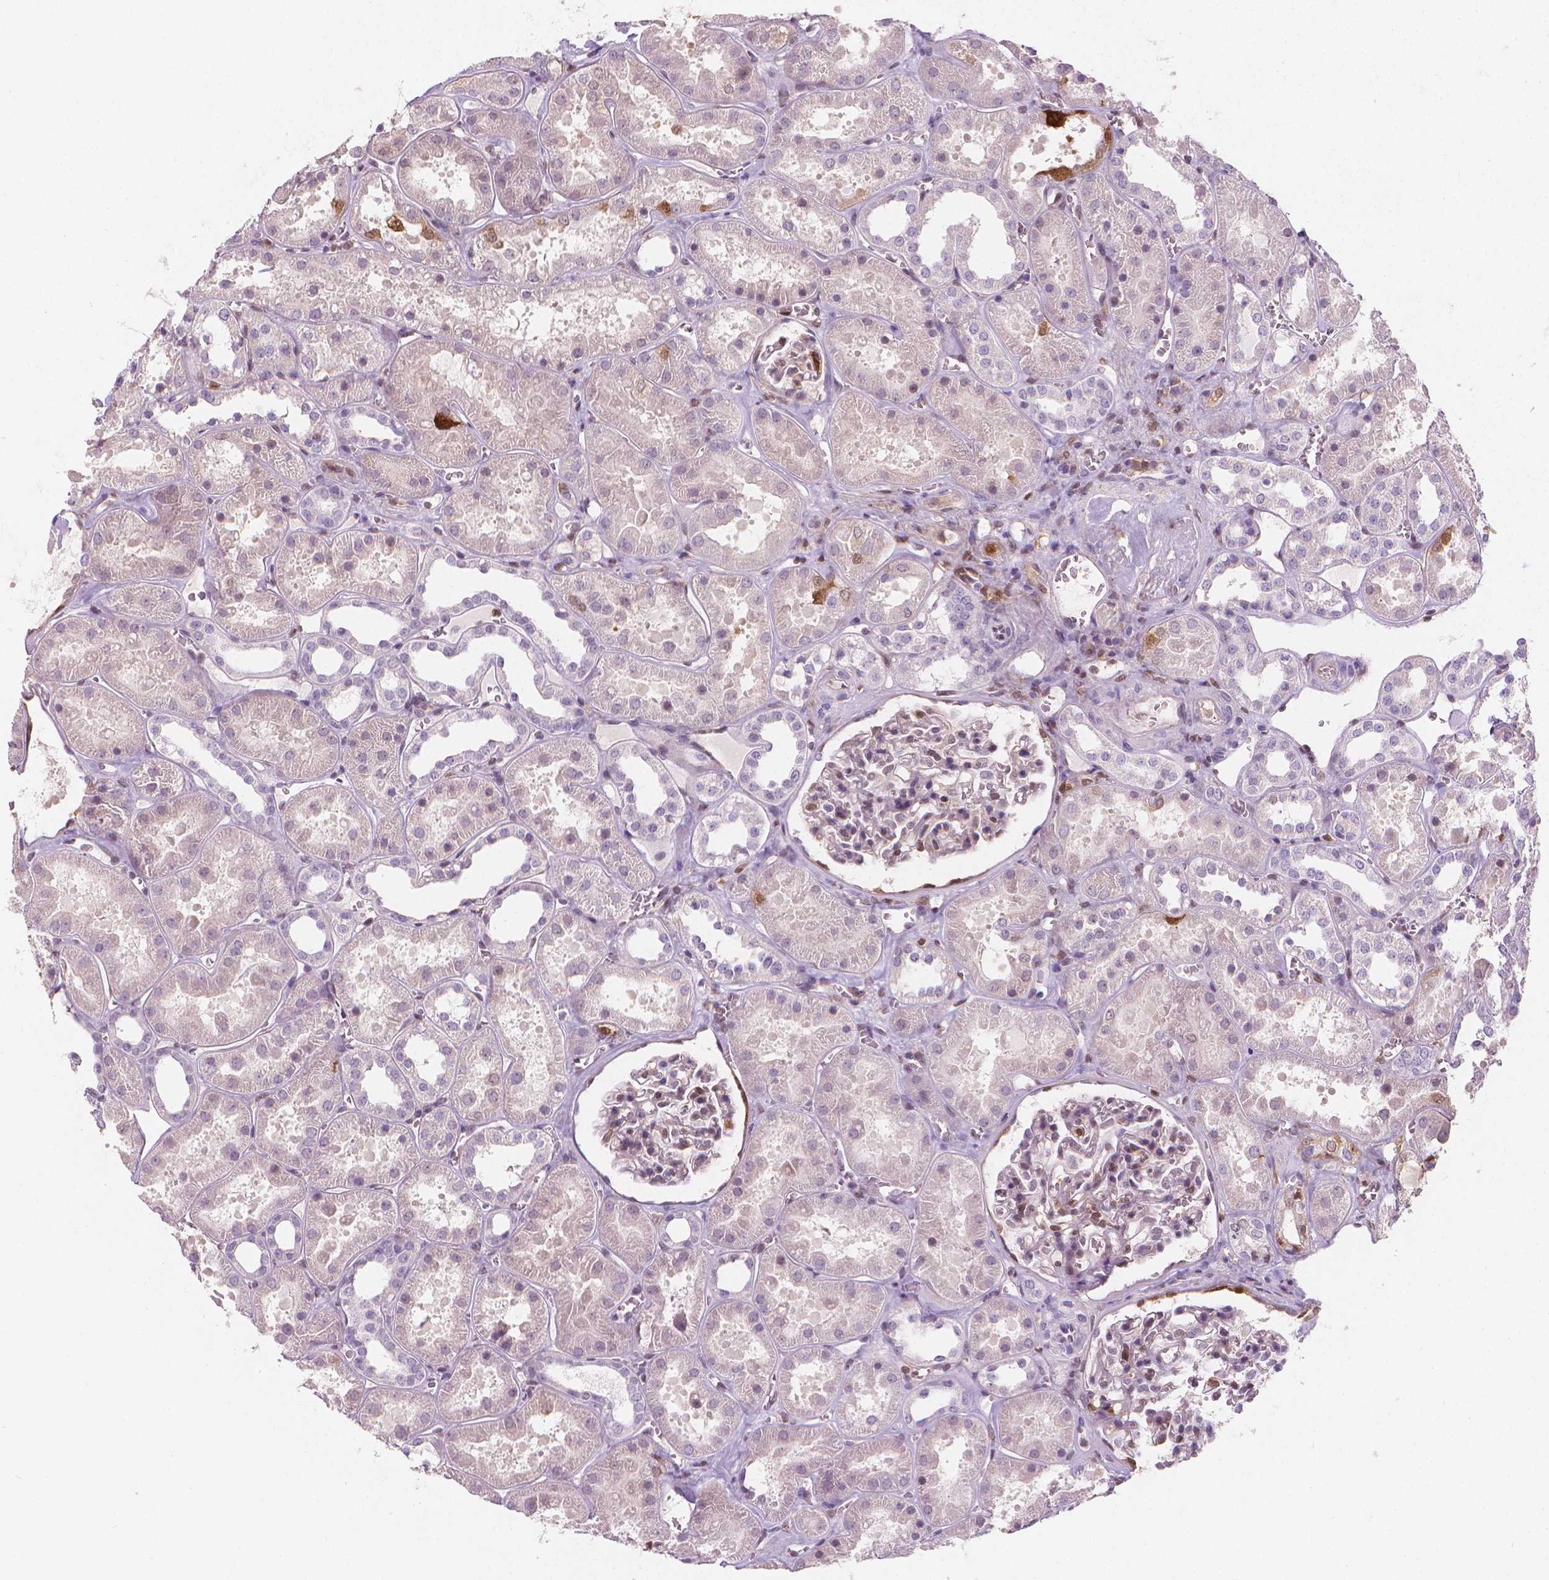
{"staining": {"intensity": "weak", "quantity": "<25%", "location": "cytoplasmic/membranous,nuclear"}, "tissue": "kidney", "cell_type": "Cells in glomeruli", "image_type": "normal", "snomed": [{"axis": "morphology", "description": "Normal tissue, NOS"}, {"axis": "topography", "description": "Kidney"}], "caption": "Immunohistochemistry (IHC) of benign human kidney displays no staining in cells in glomeruli.", "gene": "TNFAIP2", "patient": {"sex": "female", "age": 41}}